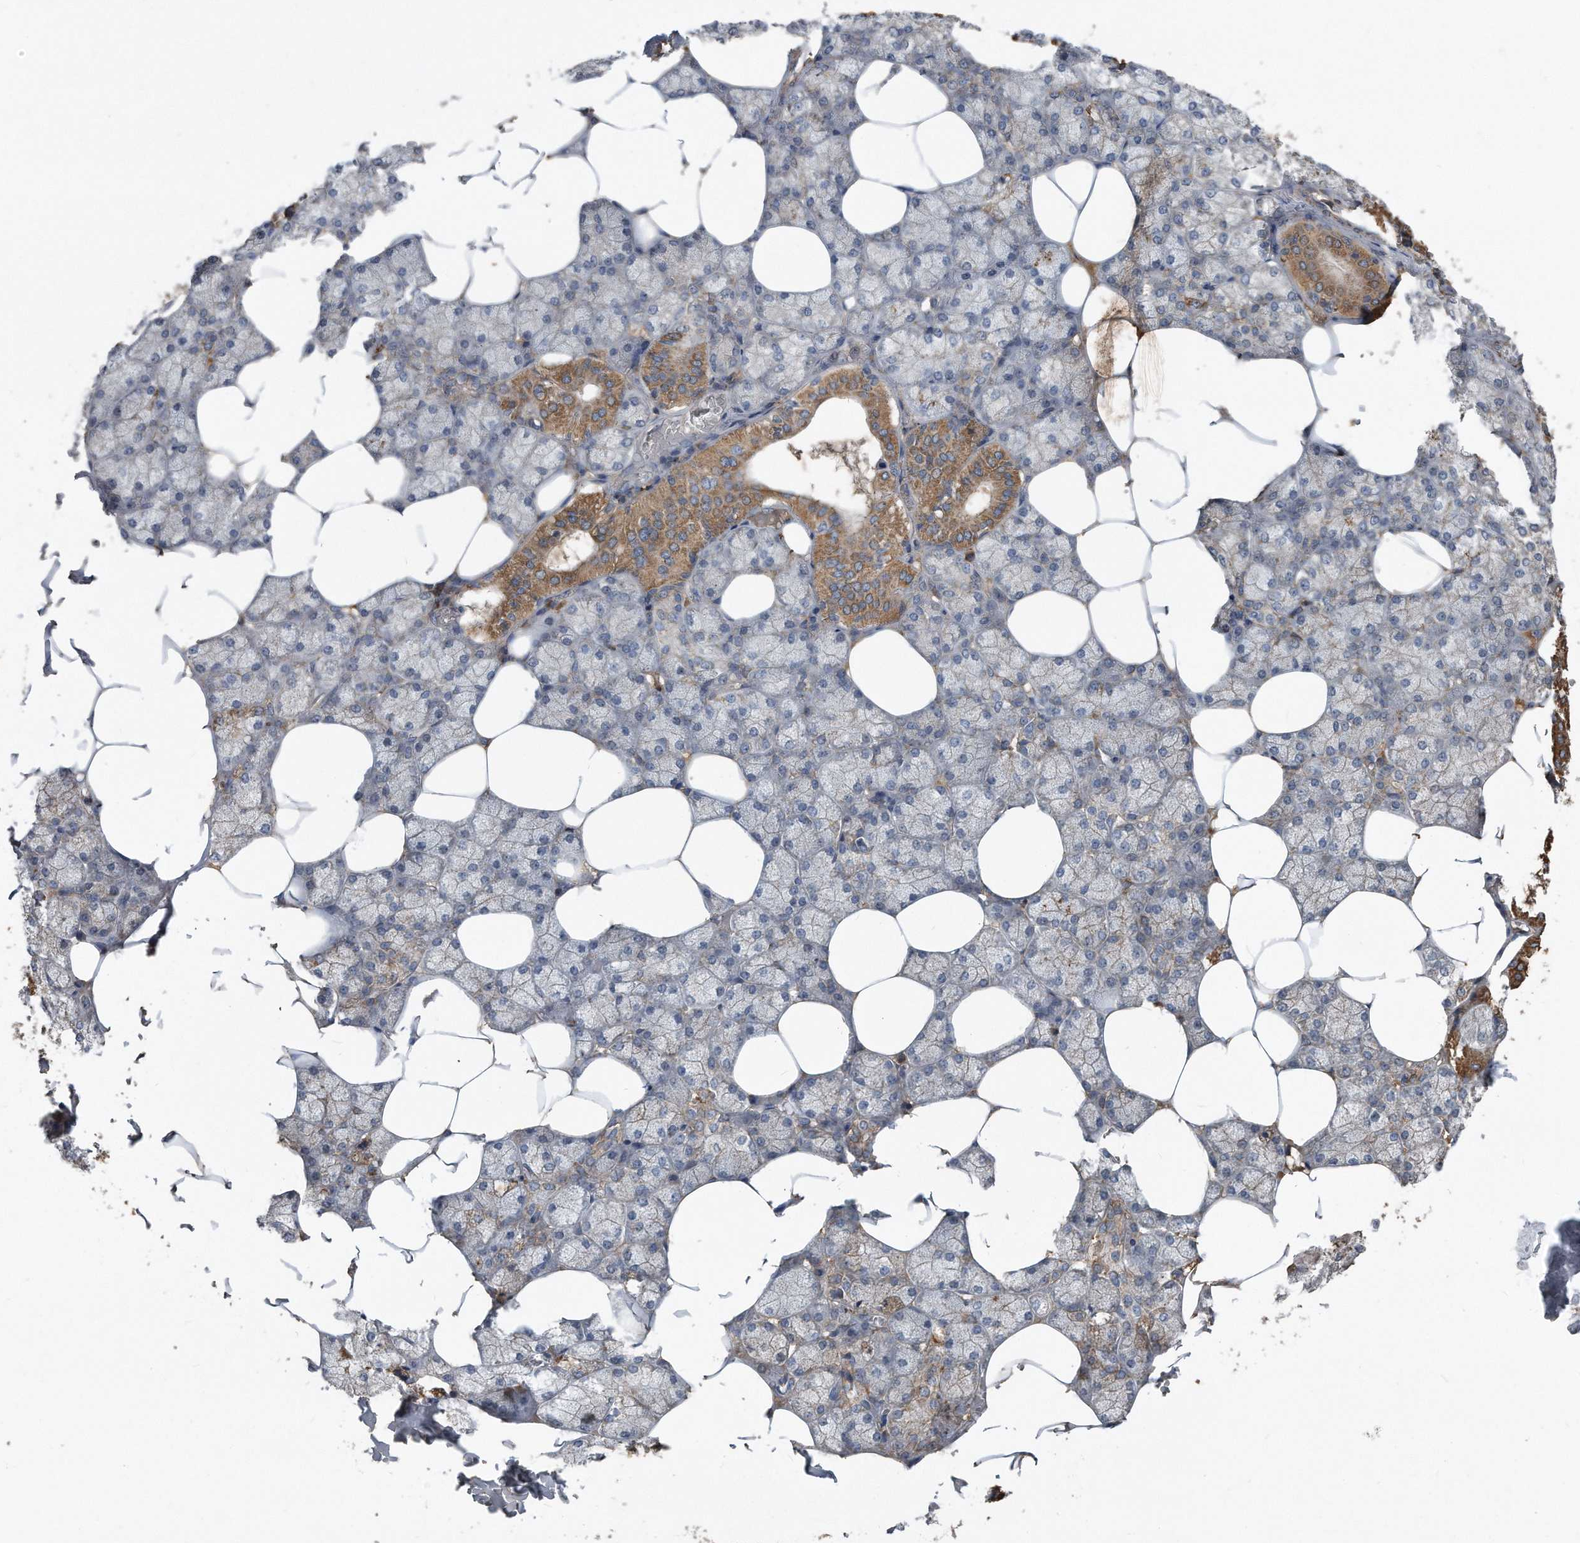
{"staining": {"intensity": "moderate", "quantity": "<25%", "location": "cytoplasmic/membranous"}, "tissue": "salivary gland", "cell_type": "Glandular cells", "image_type": "normal", "snomed": [{"axis": "morphology", "description": "Normal tissue, NOS"}, {"axis": "topography", "description": "Salivary gland"}], "caption": "Moderate cytoplasmic/membranous expression is appreciated in about <25% of glandular cells in benign salivary gland.", "gene": "SDHA", "patient": {"sex": "male", "age": 62}}